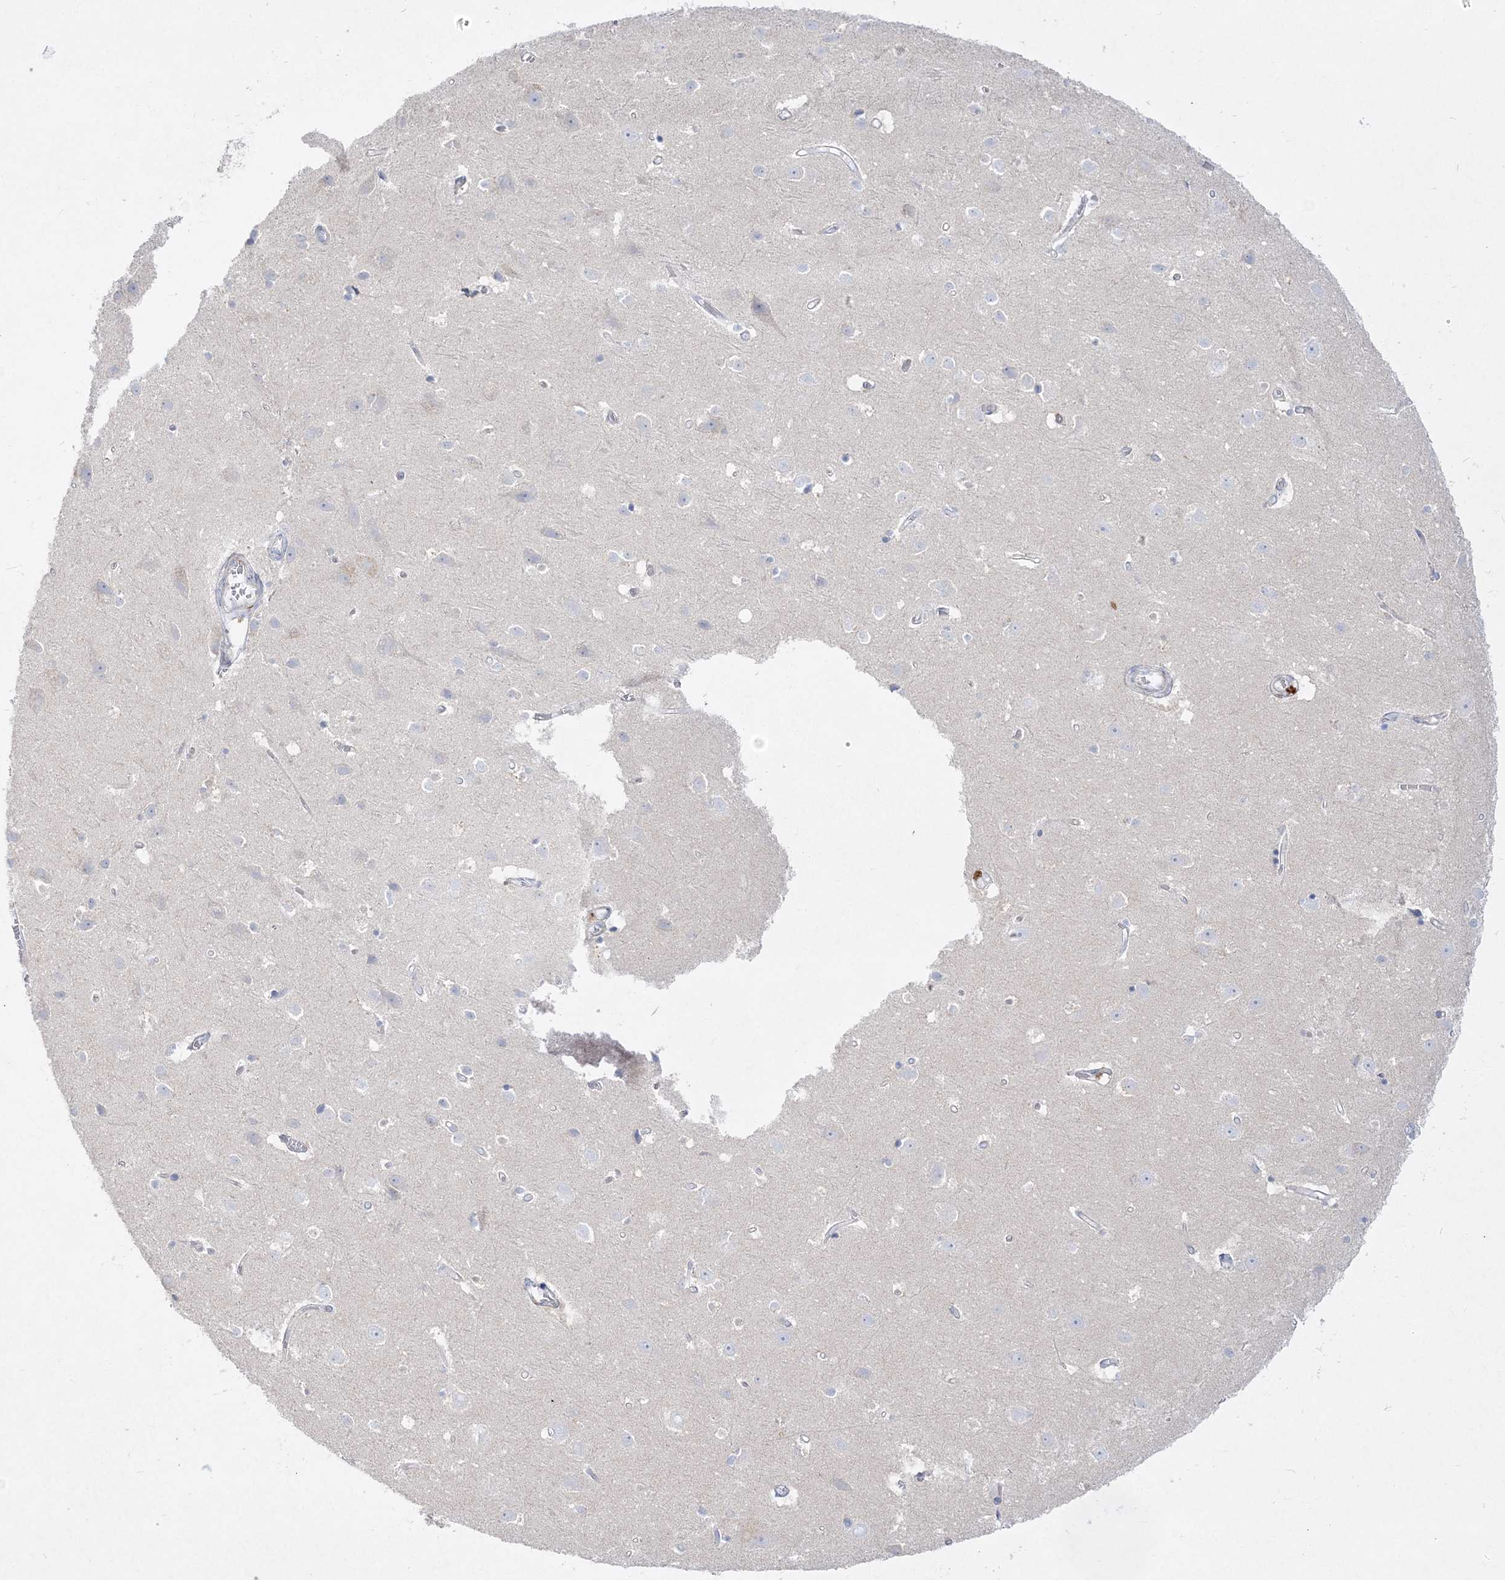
{"staining": {"intensity": "negative", "quantity": "none", "location": "none"}, "tissue": "cerebral cortex", "cell_type": "Endothelial cells", "image_type": "normal", "snomed": [{"axis": "morphology", "description": "Normal tissue, NOS"}, {"axis": "topography", "description": "Cerebral cortex"}], "caption": "Immunohistochemistry image of normal human cerebral cortex stained for a protein (brown), which shows no staining in endothelial cells.", "gene": "GPAT2", "patient": {"sex": "male", "age": 54}}